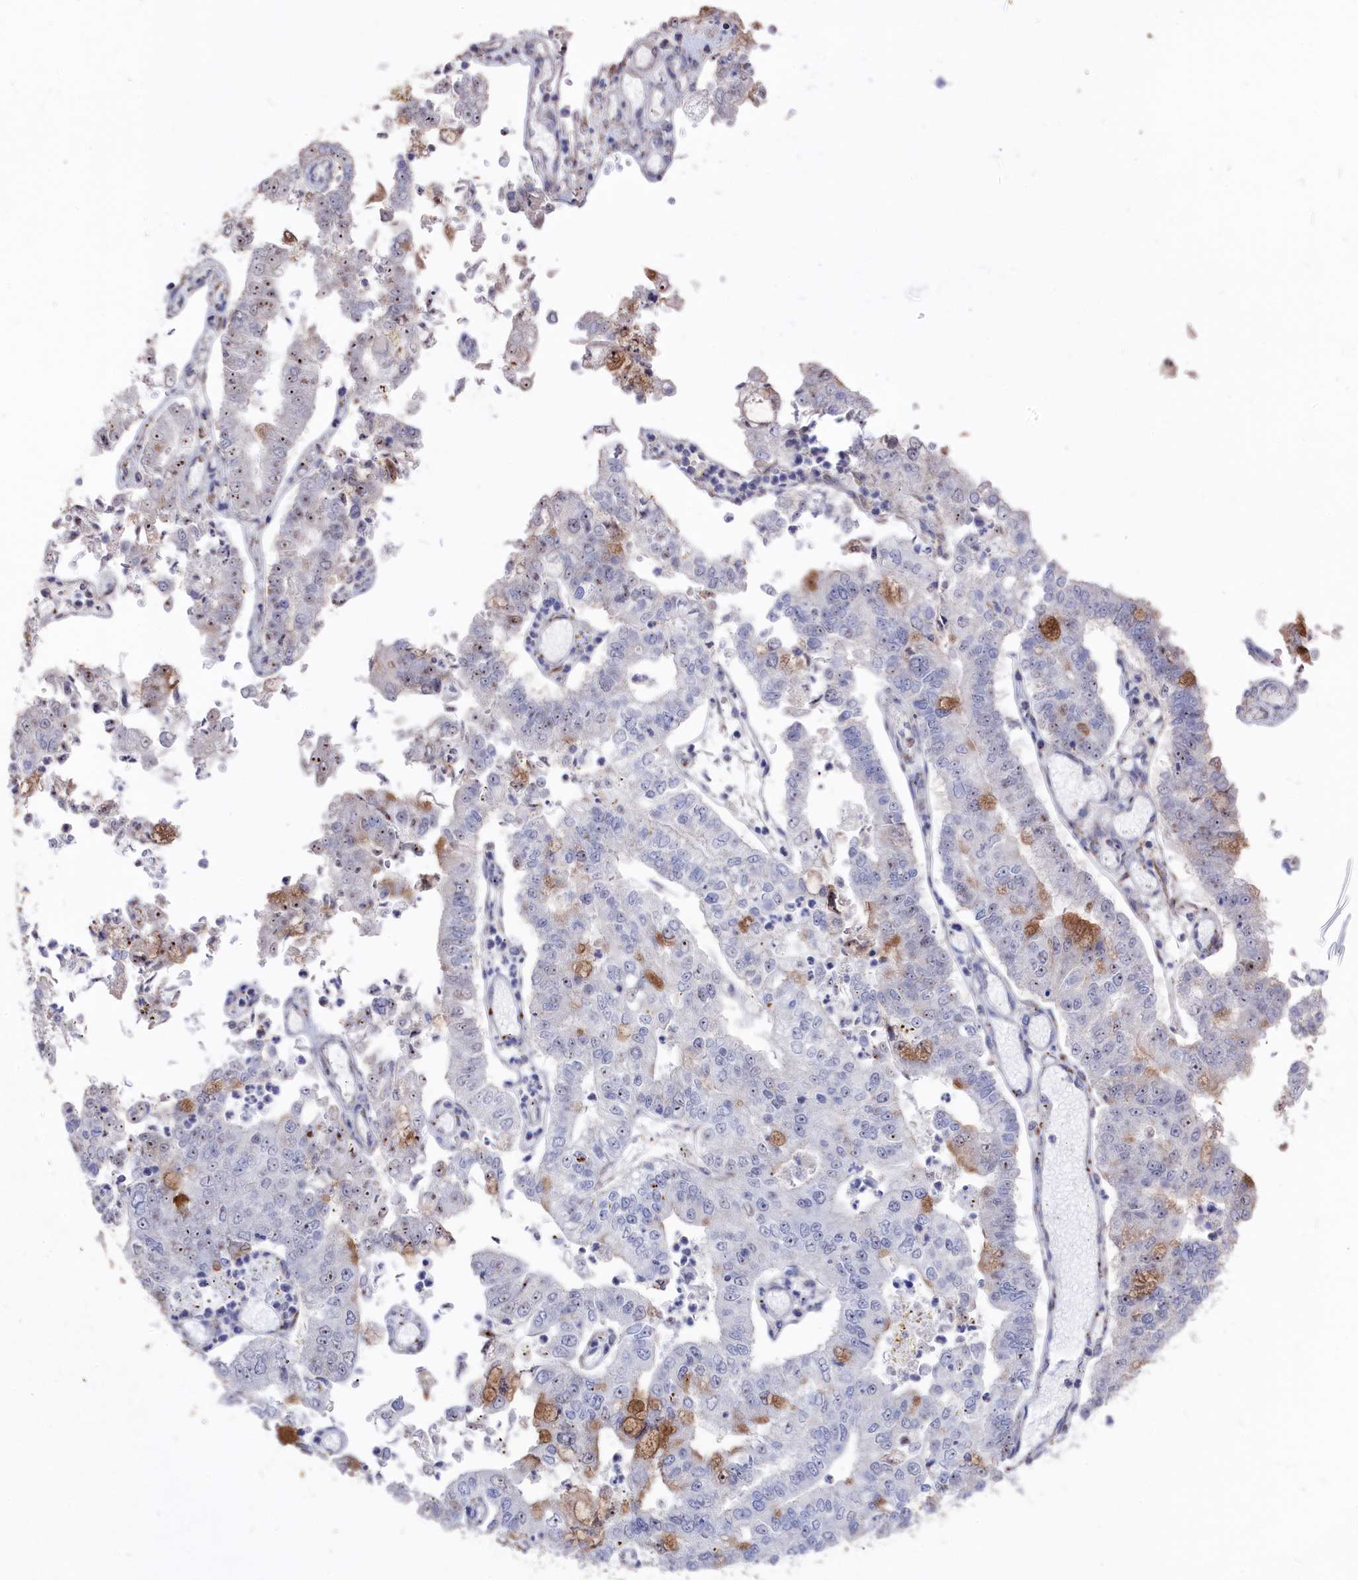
{"staining": {"intensity": "moderate", "quantity": "25%-75%", "location": "cytoplasmic/membranous"}, "tissue": "stomach cancer", "cell_type": "Tumor cells", "image_type": "cancer", "snomed": [{"axis": "morphology", "description": "Adenocarcinoma, NOS"}, {"axis": "topography", "description": "Stomach"}], "caption": "Brown immunohistochemical staining in human stomach adenocarcinoma demonstrates moderate cytoplasmic/membranous staining in approximately 25%-75% of tumor cells. (IHC, brightfield microscopy, high magnification).", "gene": "SEMG2", "patient": {"sex": "male", "age": 76}}